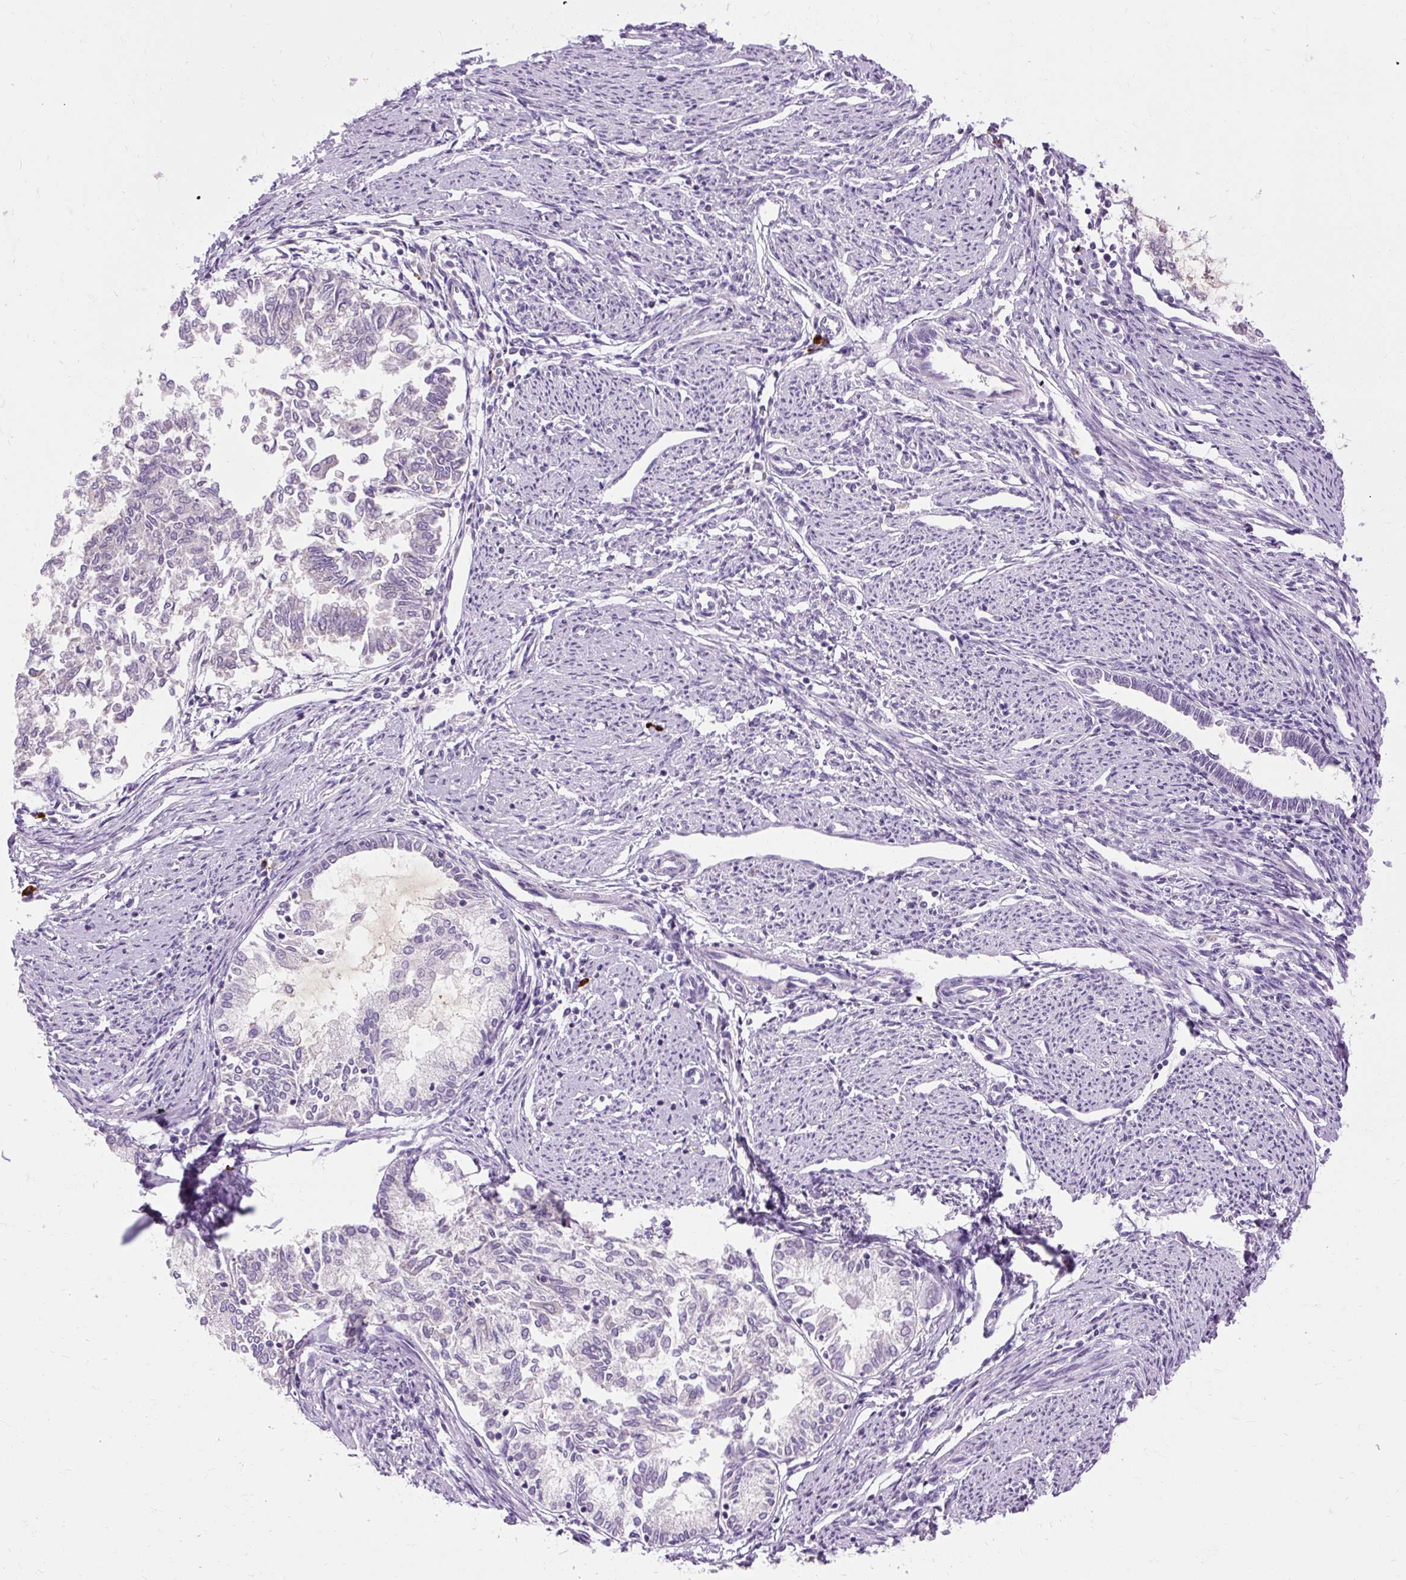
{"staining": {"intensity": "negative", "quantity": "none", "location": "none"}, "tissue": "endometrial cancer", "cell_type": "Tumor cells", "image_type": "cancer", "snomed": [{"axis": "morphology", "description": "Adenocarcinoma, NOS"}, {"axis": "topography", "description": "Endometrium"}], "caption": "This is a photomicrograph of immunohistochemistry staining of endometrial adenocarcinoma, which shows no staining in tumor cells.", "gene": "ARRDC2", "patient": {"sex": "female", "age": 79}}